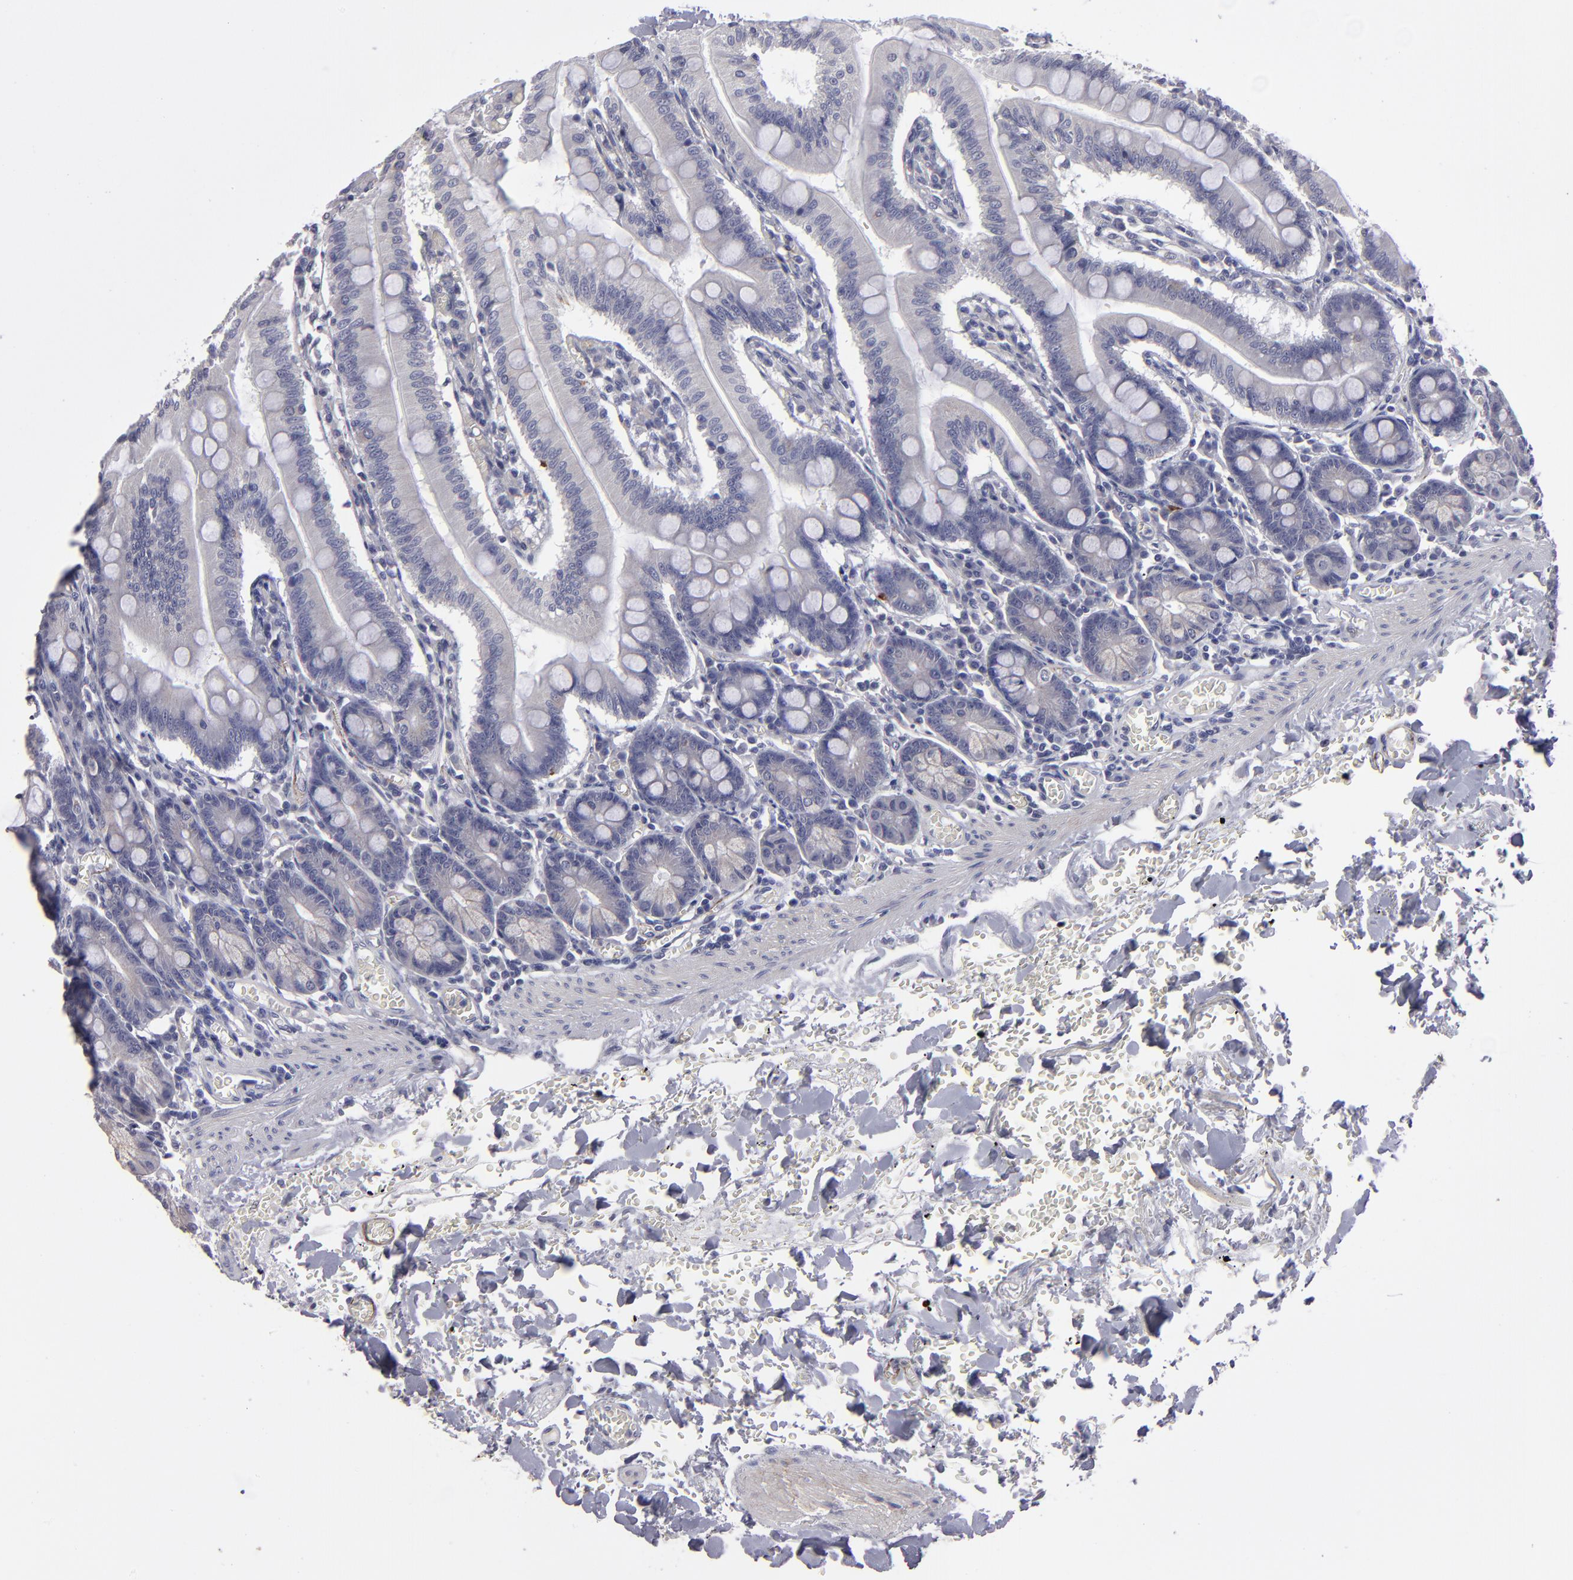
{"staining": {"intensity": "negative", "quantity": "none", "location": "none"}, "tissue": "small intestine", "cell_type": "Glandular cells", "image_type": "normal", "snomed": [{"axis": "morphology", "description": "Normal tissue, NOS"}, {"axis": "topography", "description": "Small intestine"}], "caption": "Immunohistochemistry (IHC) of benign small intestine exhibits no positivity in glandular cells. (Stains: DAB (3,3'-diaminobenzidine) immunohistochemistry (IHC) with hematoxylin counter stain, Microscopy: brightfield microscopy at high magnification).", "gene": "ZNF175", "patient": {"sex": "male", "age": 71}}